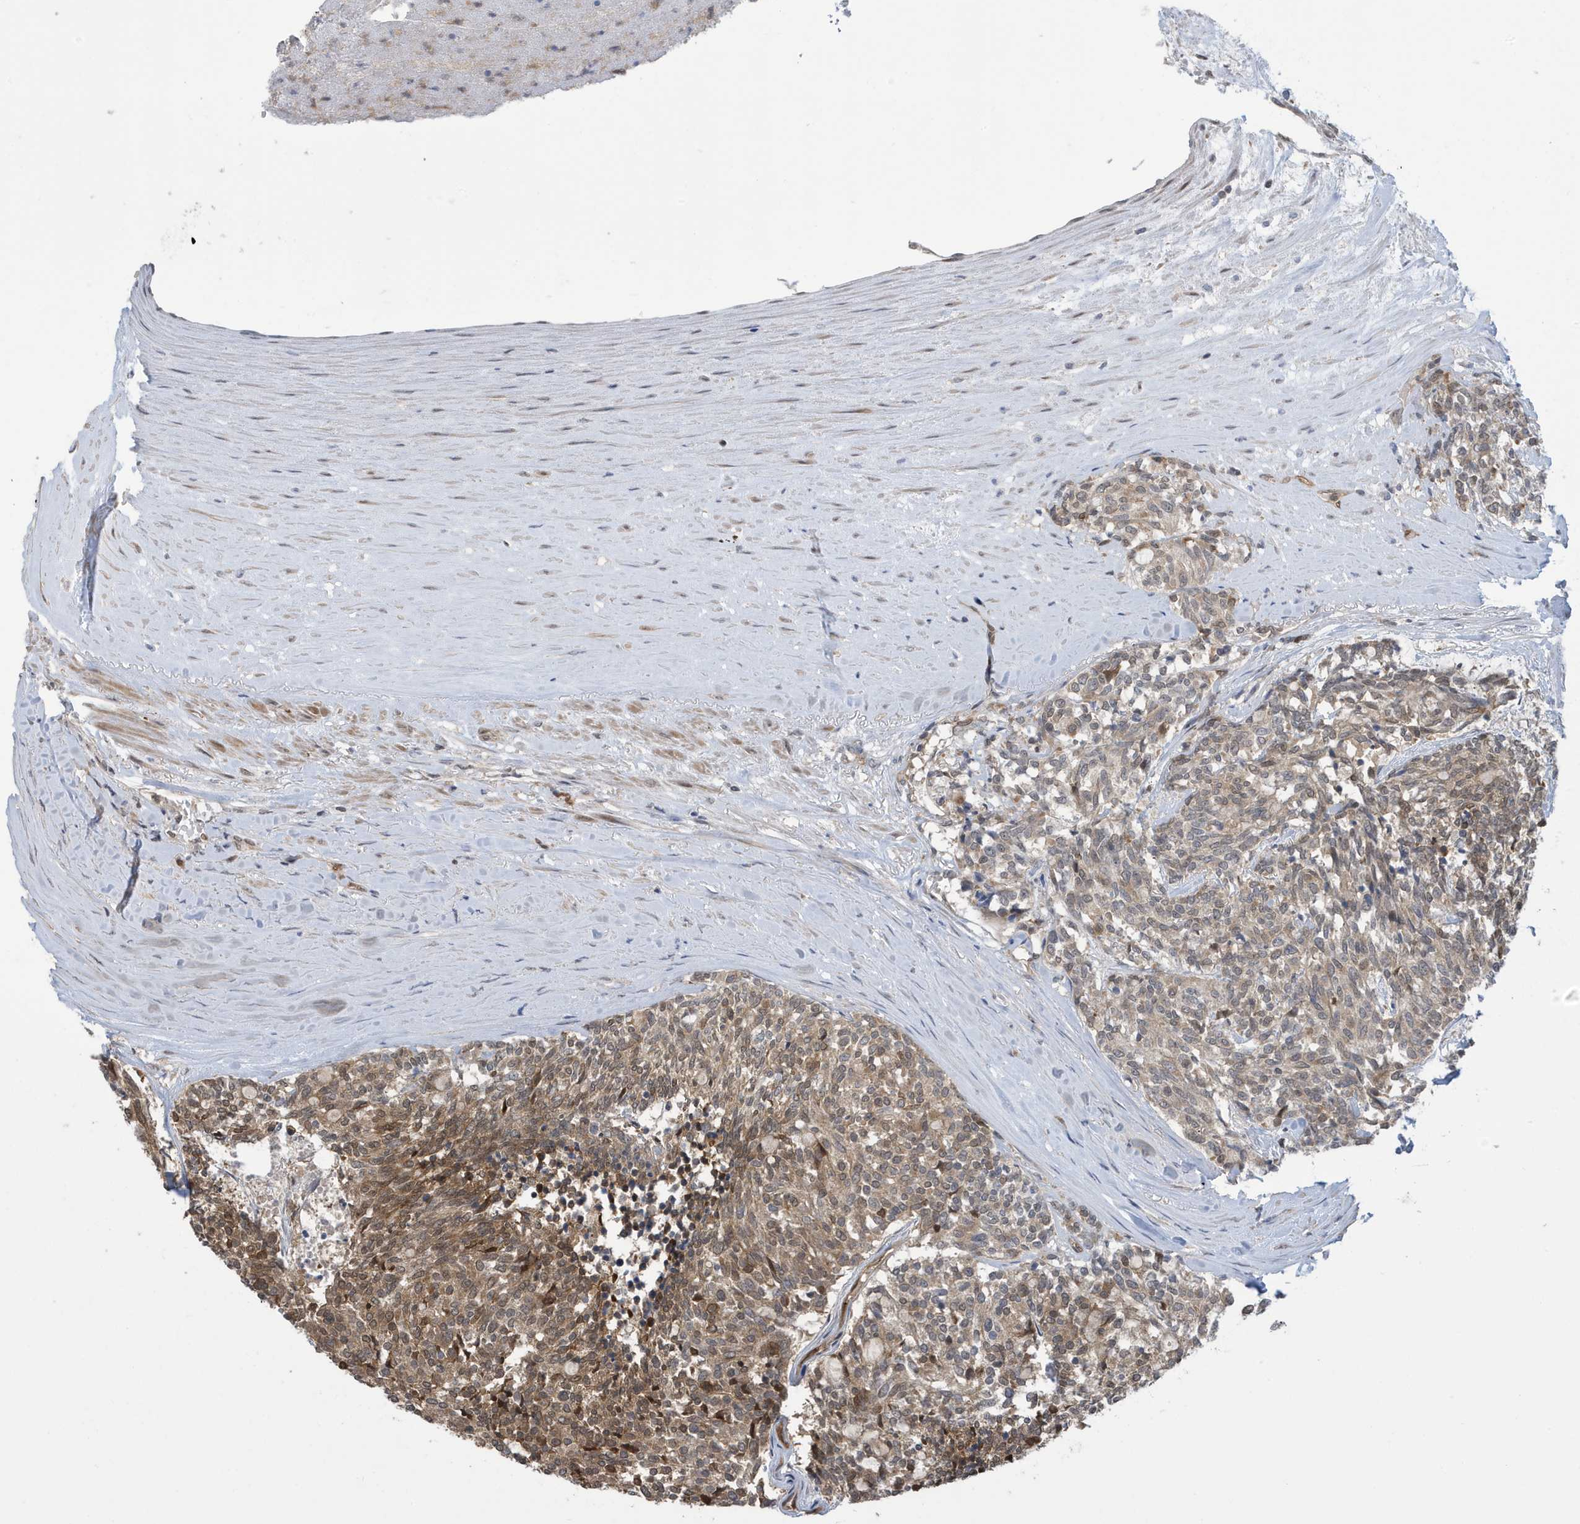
{"staining": {"intensity": "moderate", "quantity": "<25%", "location": "cytoplasmic/membranous"}, "tissue": "carcinoid", "cell_type": "Tumor cells", "image_type": "cancer", "snomed": [{"axis": "morphology", "description": "Carcinoid, malignant, NOS"}, {"axis": "topography", "description": "Pancreas"}], "caption": "Tumor cells reveal low levels of moderate cytoplasmic/membranous expression in approximately <25% of cells in carcinoid.", "gene": "UBQLN1", "patient": {"sex": "female", "age": 54}}